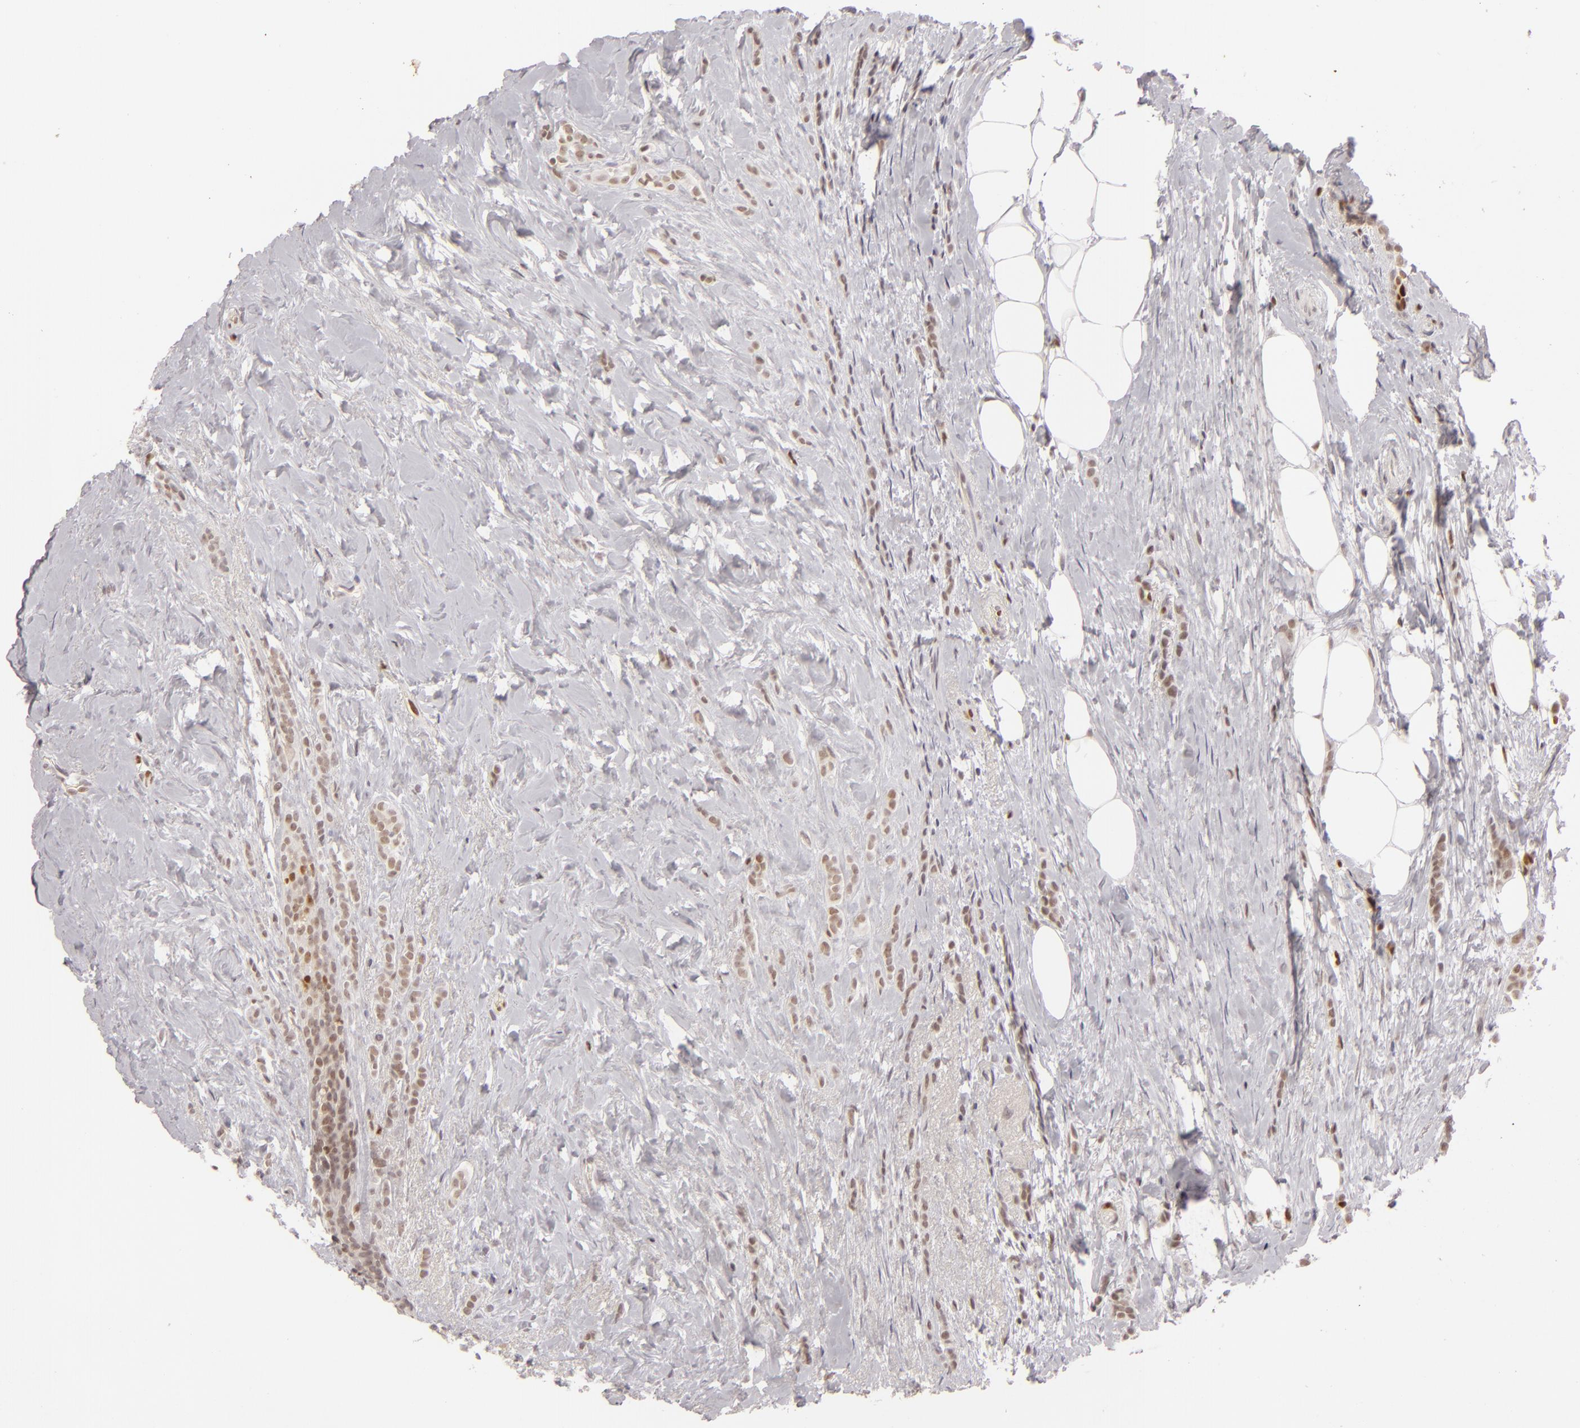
{"staining": {"intensity": "moderate", "quantity": ">75%", "location": "nuclear"}, "tissue": "breast cancer", "cell_type": "Tumor cells", "image_type": "cancer", "snomed": [{"axis": "morphology", "description": "Lobular carcinoma"}, {"axis": "topography", "description": "Breast"}], "caption": "Immunohistochemical staining of breast cancer demonstrates medium levels of moderate nuclear expression in about >75% of tumor cells. The staining was performed using DAB, with brown indicating positive protein expression. Nuclei are stained blue with hematoxylin.", "gene": "FEN1", "patient": {"sex": "female", "age": 56}}